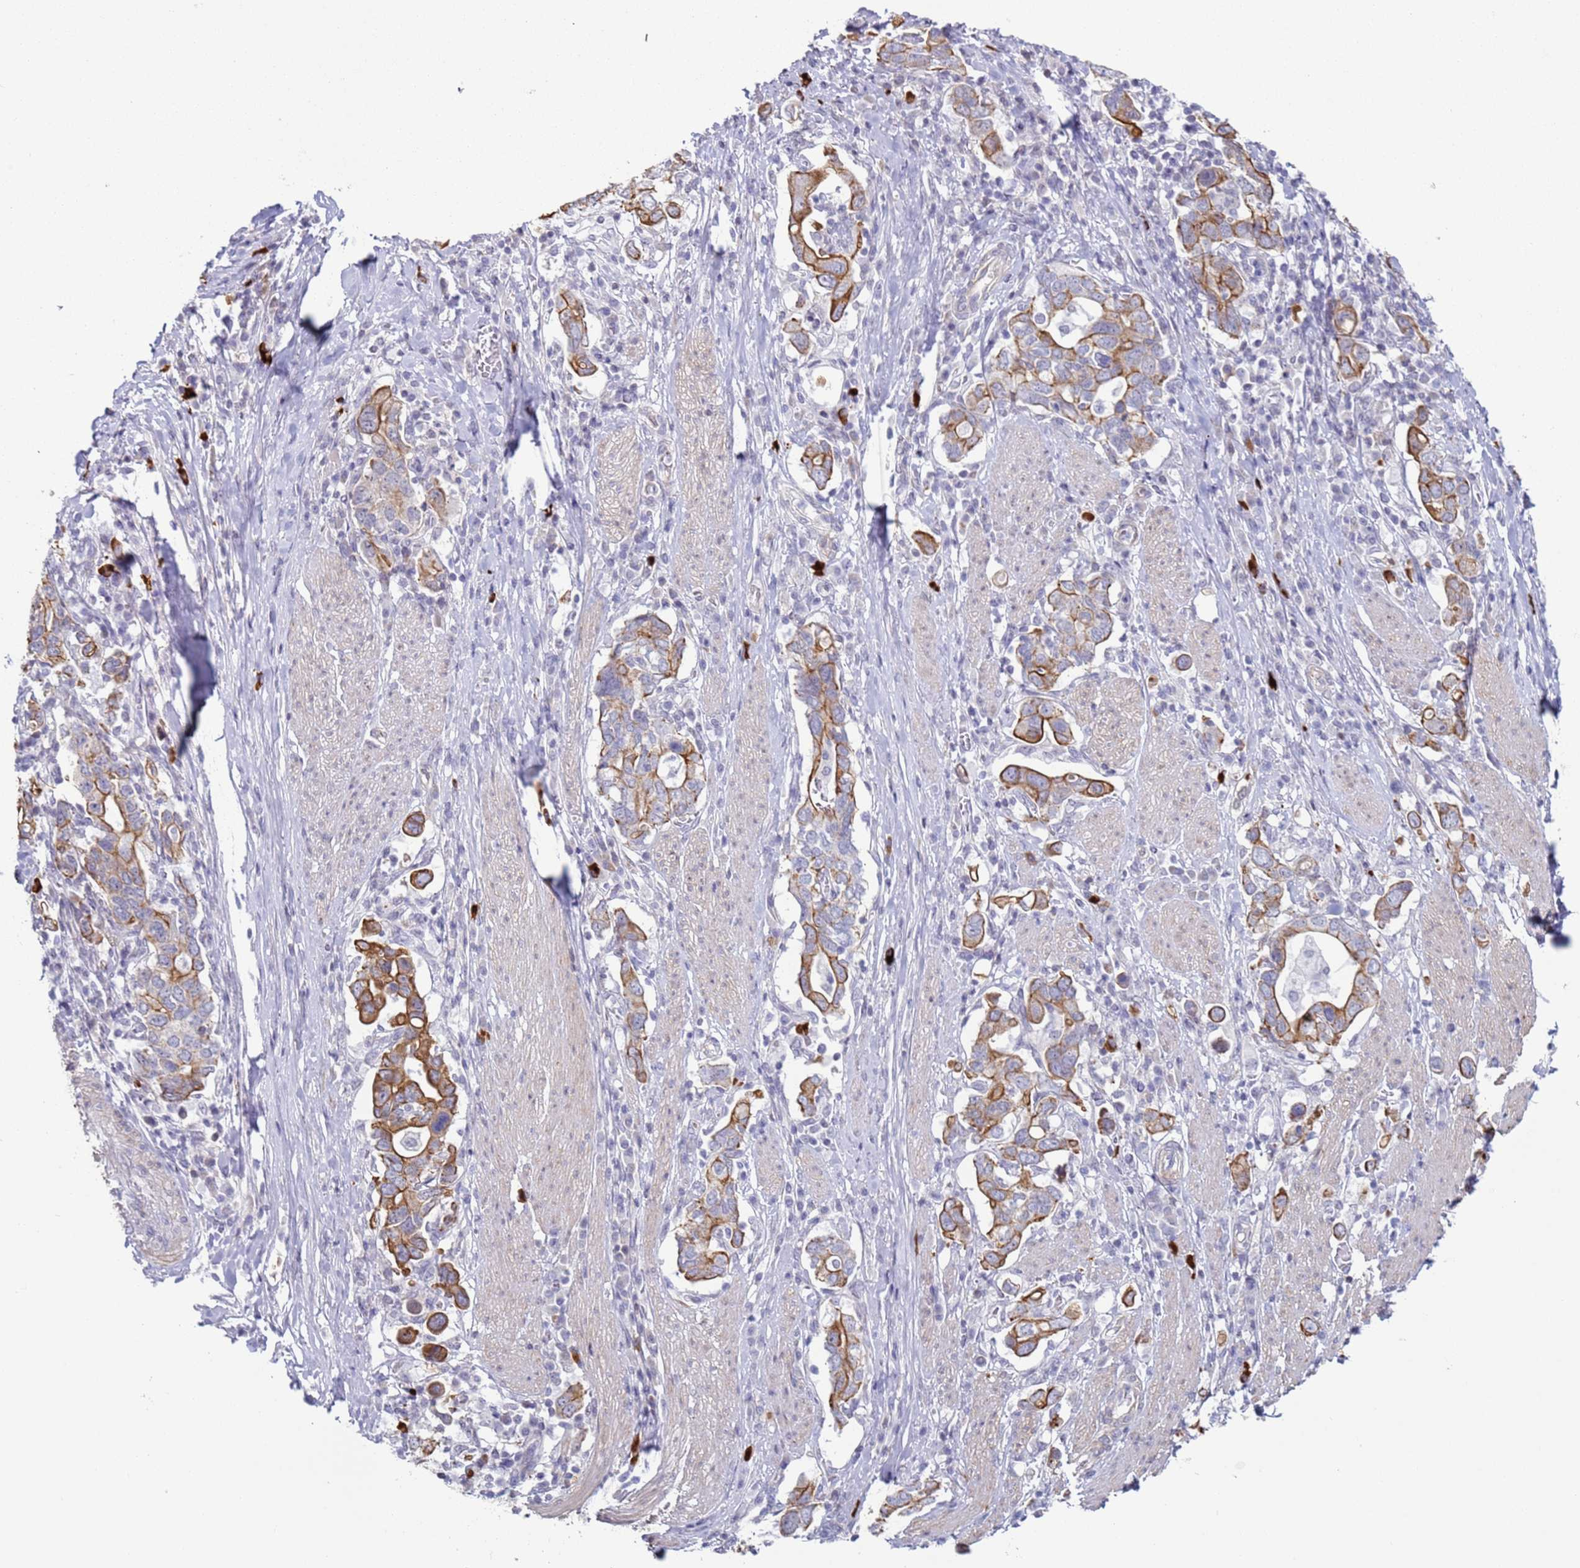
{"staining": {"intensity": "moderate", "quantity": ">75%", "location": "cytoplasmic/membranous"}, "tissue": "stomach cancer", "cell_type": "Tumor cells", "image_type": "cancer", "snomed": [{"axis": "morphology", "description": "Adenocarcinoma, NOS"}, {"axis": "topography", "description": "Stomach, upper"}, {"axis": "topography", "description": "Stomach"}], "caption": "Immunohistochemical staining of human stomach cancer displays medium levels of moderate cytoplasmic/membranous staining in approximately >75% of tumor cells. The protein is stained brown, and the nuclei are stained in blue (DAB IHC with brightfield microscopy, high magnification).", "gene": "NPAP1", "patient": {"sex": "male", "age": 62}}